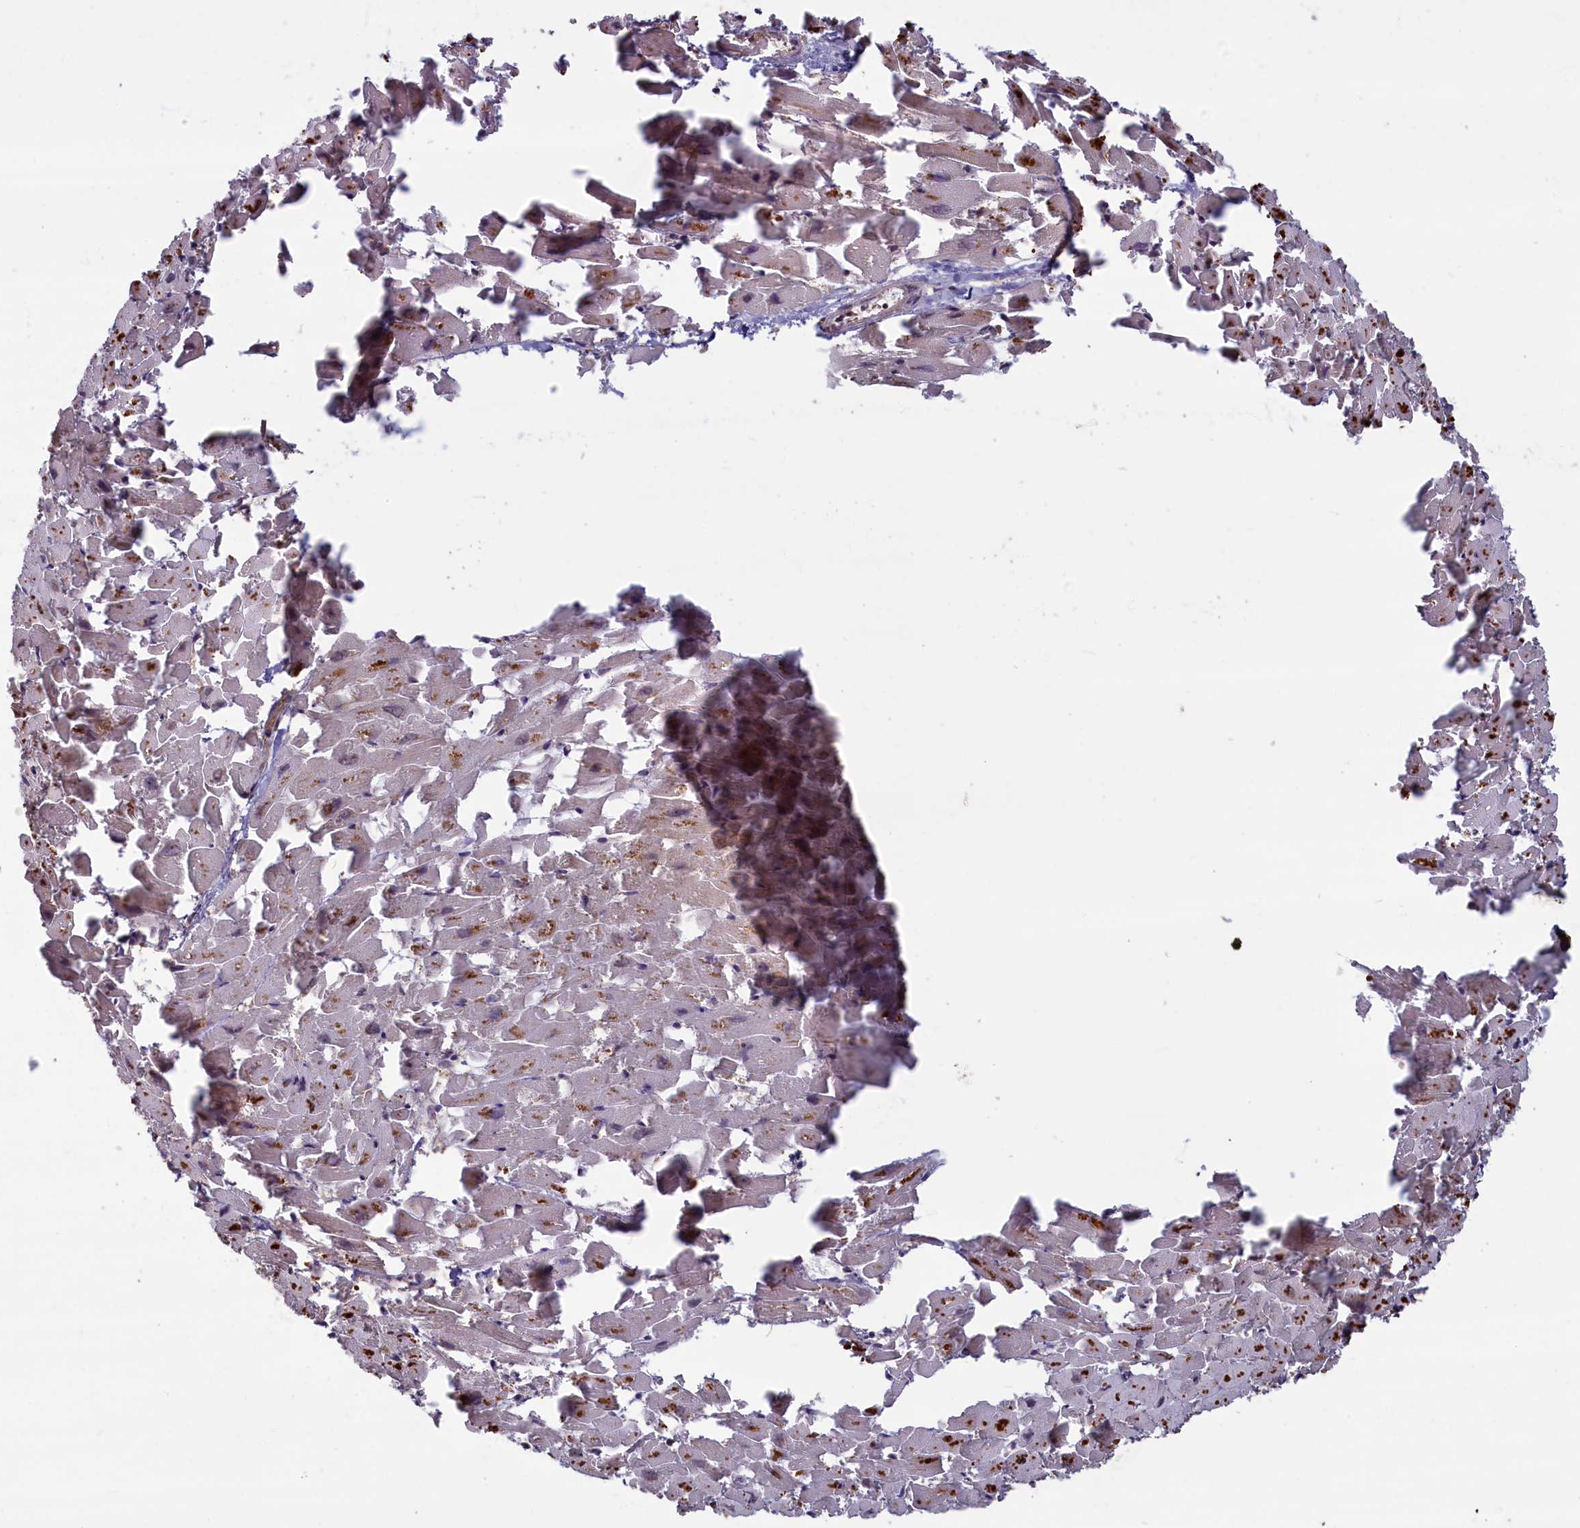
{"staining": {"intensity": "moderate", "quantity": "25%-75%", "location": "cytoplasmic/membranous,nuclear"}, "tissue": "heart muscle", "cell_type": "Cardiomyocytes", "image_type": "normal", "snomed": [{"axis": "morphology", "description": "Normal tissue, NOS"}, {"axis": "topography", "description": "Heart"}], "caption": "The histopathology image displays immunohistochemical staining of normal heart muscle. There is moderate cytoplasmic/membranous,nuclear staining is present in approximately 25%-75% of cardiomyocytes.", "gene": "HIF3A", "patient": {"sex": "female", "age": 64}}